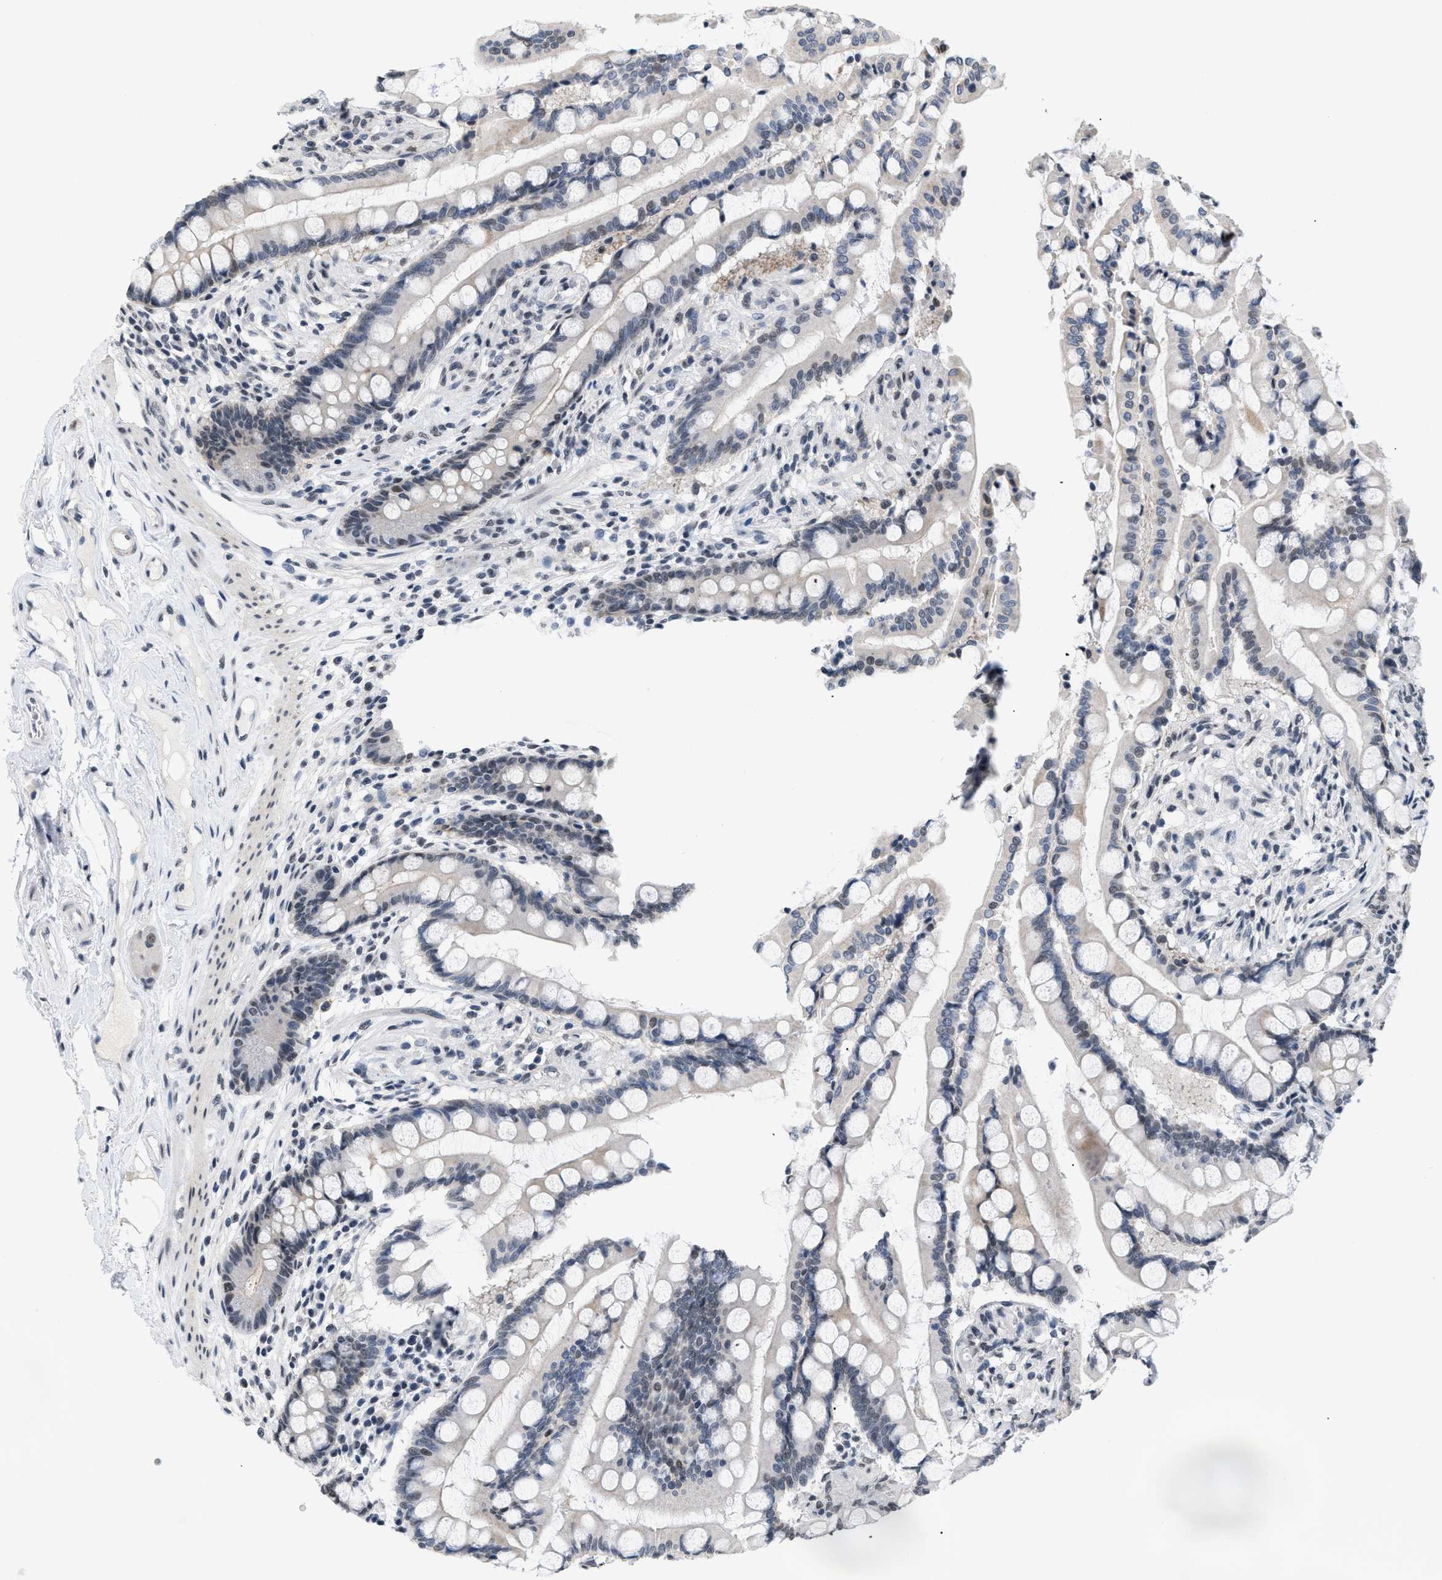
{"staining": {"intensity": "negative", "quantity": "none", "location": "none"}, "tissue": "colon", "cell_type": "Endothelial cells", "image_type": "normal", "snomed": [{"axis": "morphology", "description": "Normal tissue, NOS"}, {"axis": "topography", "description": "Colon"}], "caption": "DAB immunohistochemical staining of benign colon demonstrates no significant positivity in endothelial cells. Nuclei are stained in blue.", "gene": "RAF1", "patient": {"sex": "male", "age": 73}}